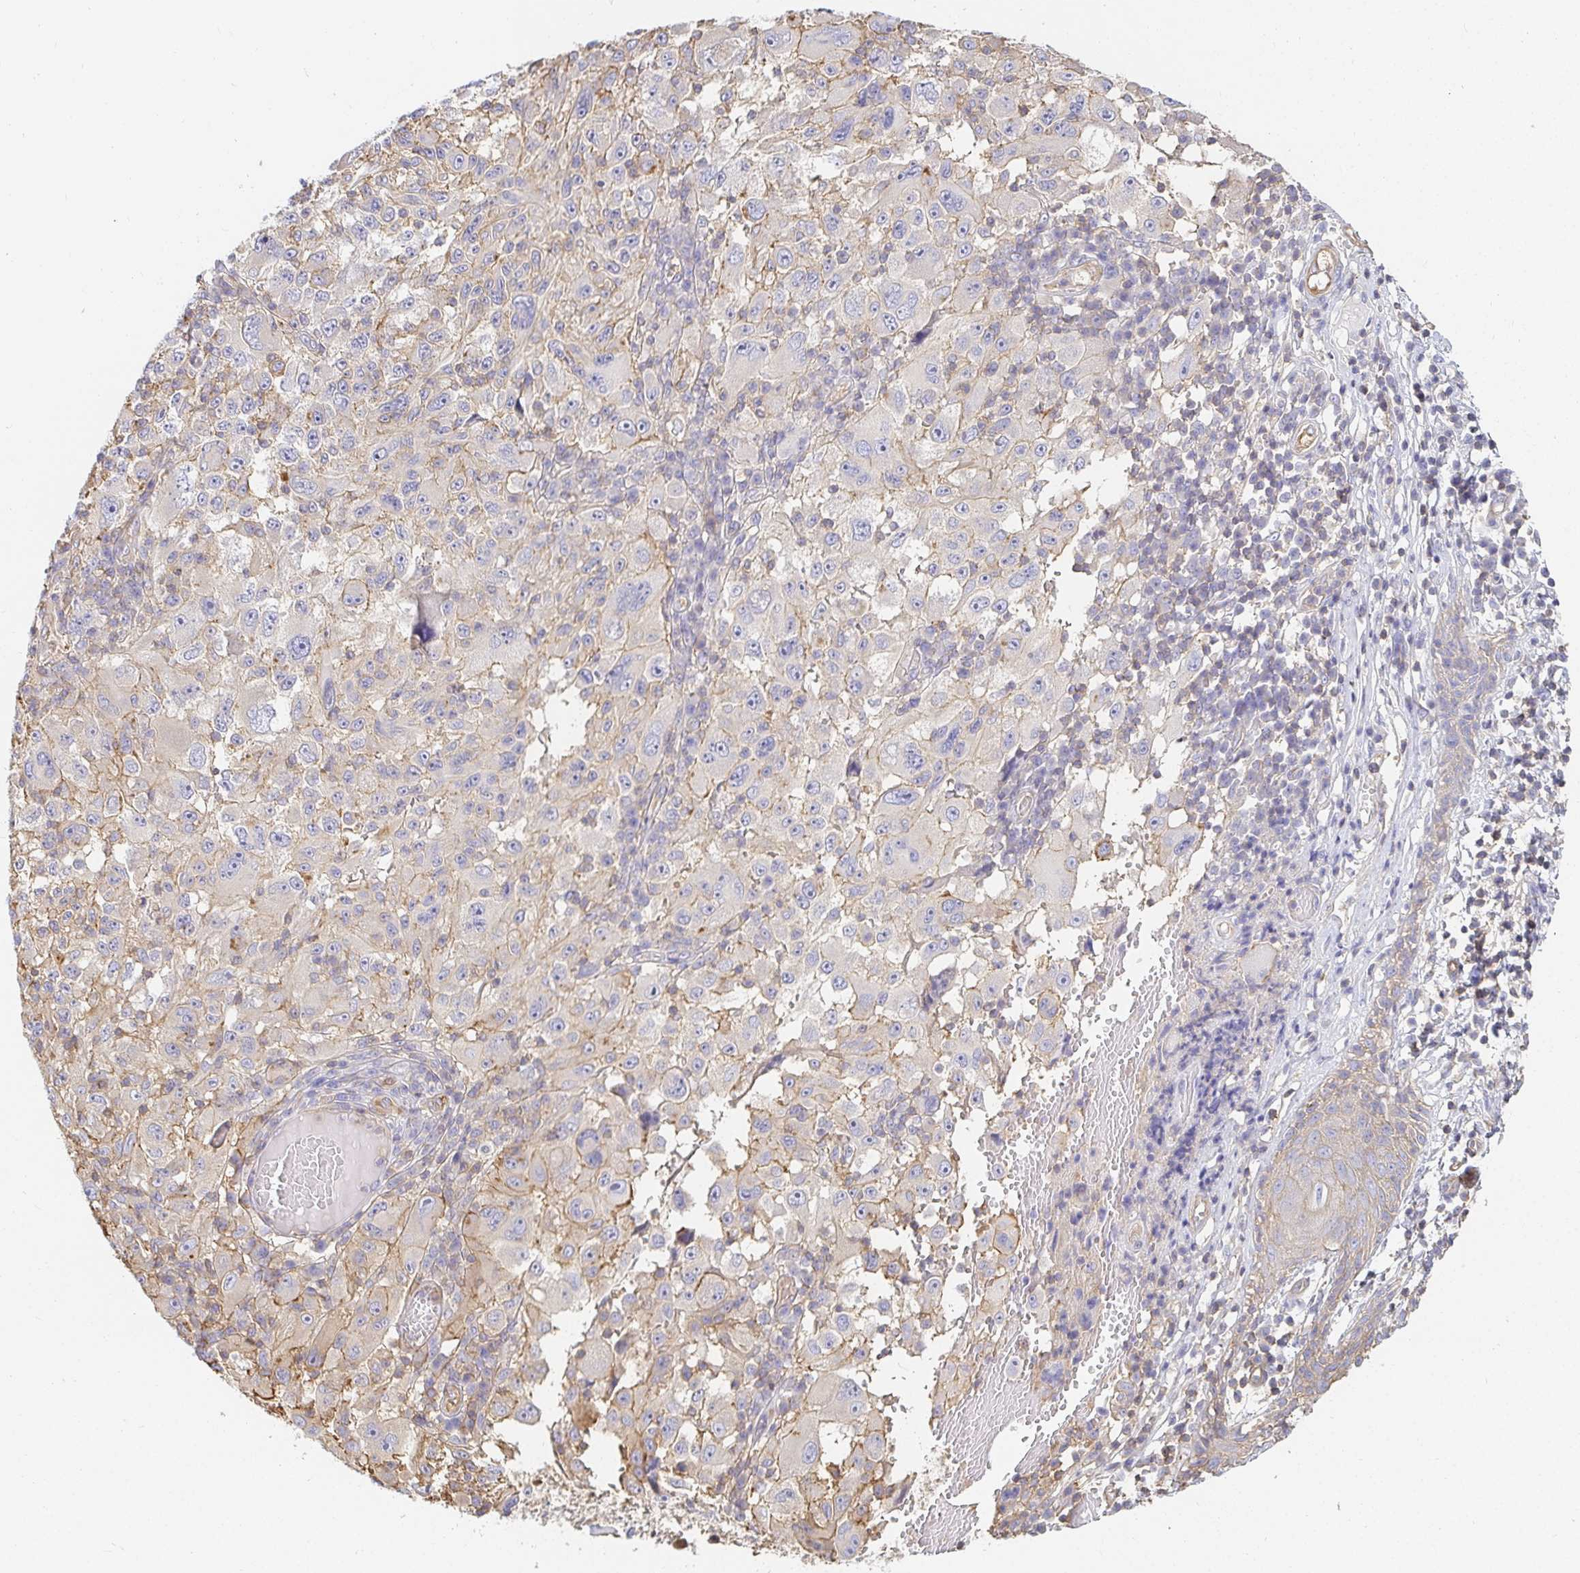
{"staining": {"intensity": "negative", "quantity": "none", "location": "none"}, "tissue": "melanoma", "cell_type": "Tumor cells", "image_type": "cancer", "snomed": [{"axis": "morphology", "description": "Malignant melanoma, NOS"}, {"axis": "topography", "description": "Skin"}], "caption": "A histopathology image of human melanoma is negative for staining in tumor cells.", "gene": "TSPAN19", "patient": {"sex": "female", "age": 71}}